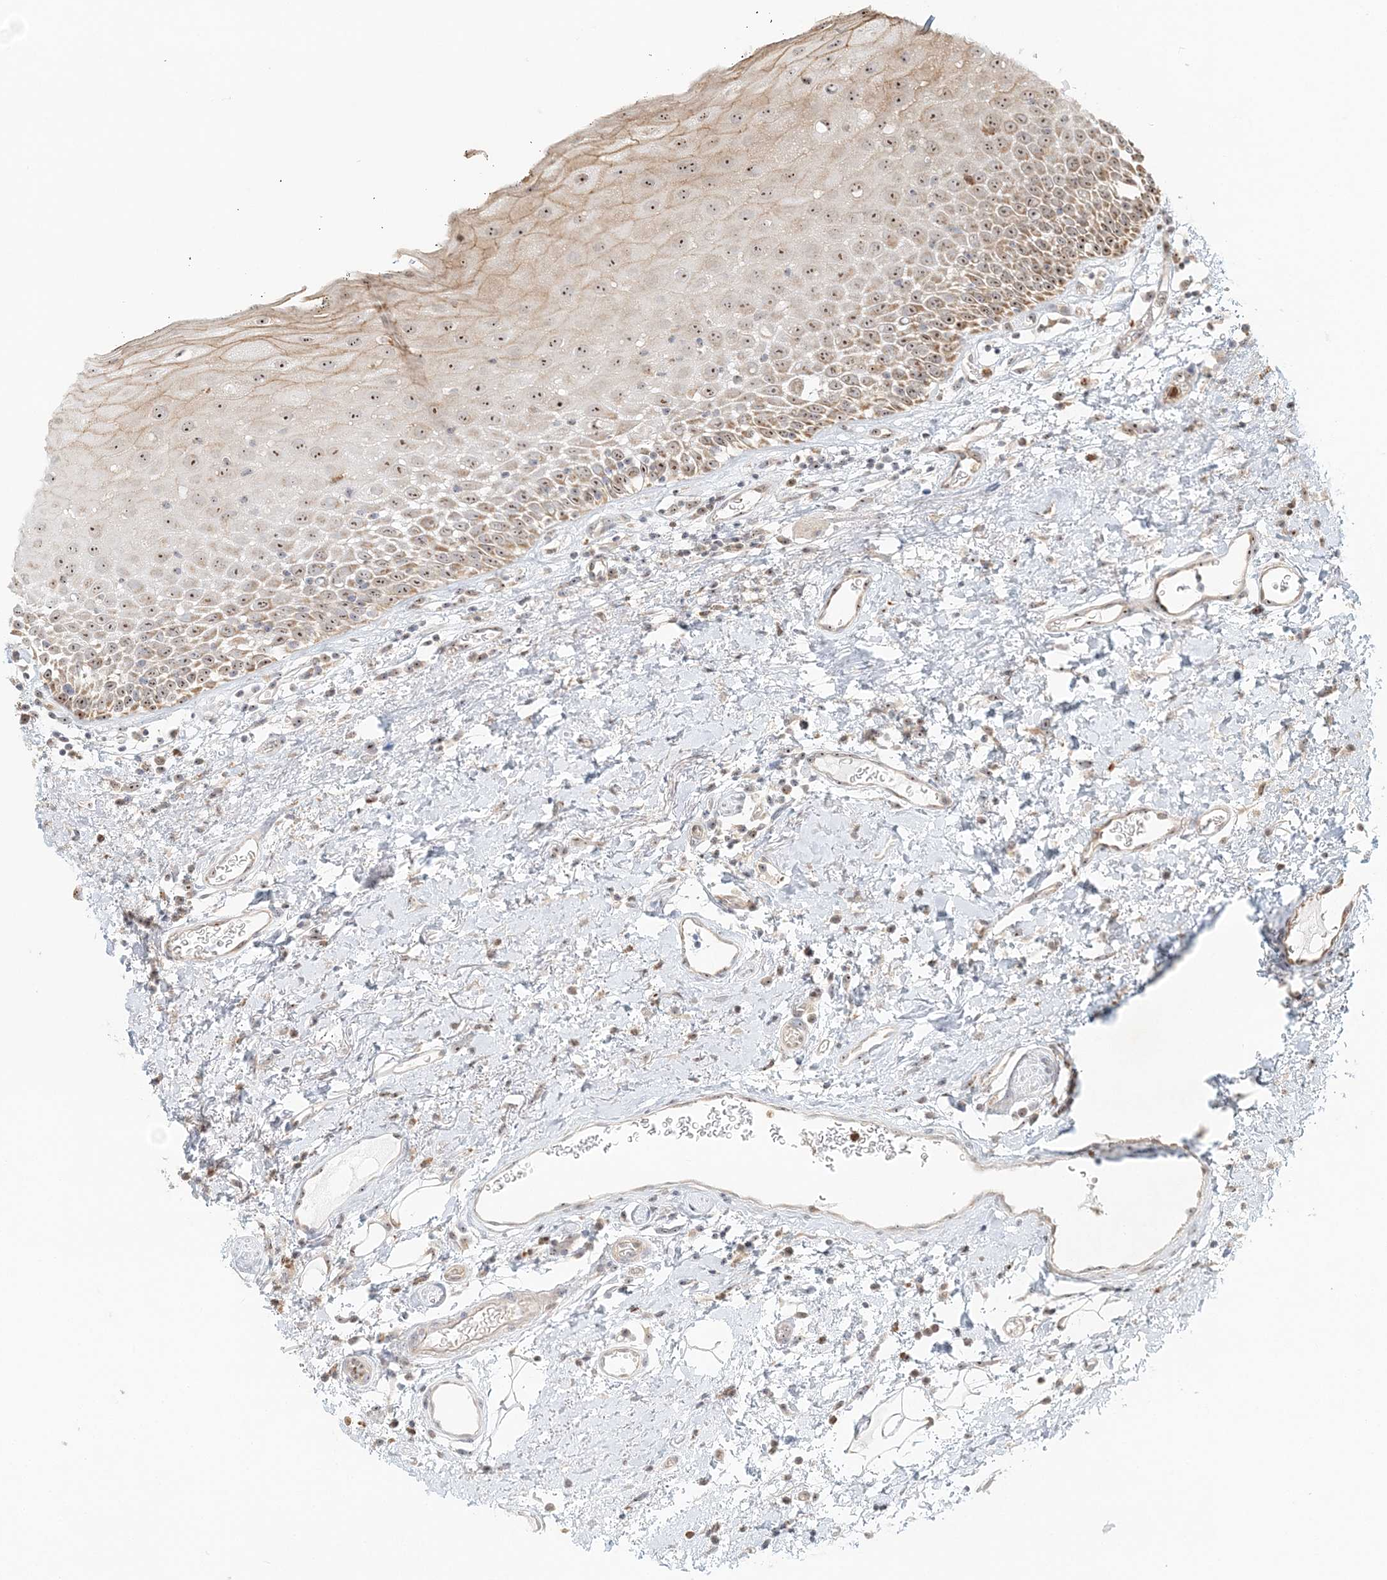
{"staining": {"intensity": "moderate", "quantity": "25%-75%", "location": "nuclear"}, "tissue": "oral mucosa", "cell_type": "Squamous epithelial cells", "image_type": "normal", "snomed": [{"axis": "morphology", "description": "Normal tissue, NOS"}, {"axis": "topography", "description": "Oral tissue"}], "caption": "This micrograph demonstrates unremarkable oral mucosa stained with immunohistochemistry to label a protein in brown. The nuclear of squamous epithelial cells show moderate positivity for the protein. Nuclei are counter-stained blue.", "gene": "UBE2F", "patient": {"sex": "male", "age": 74}}